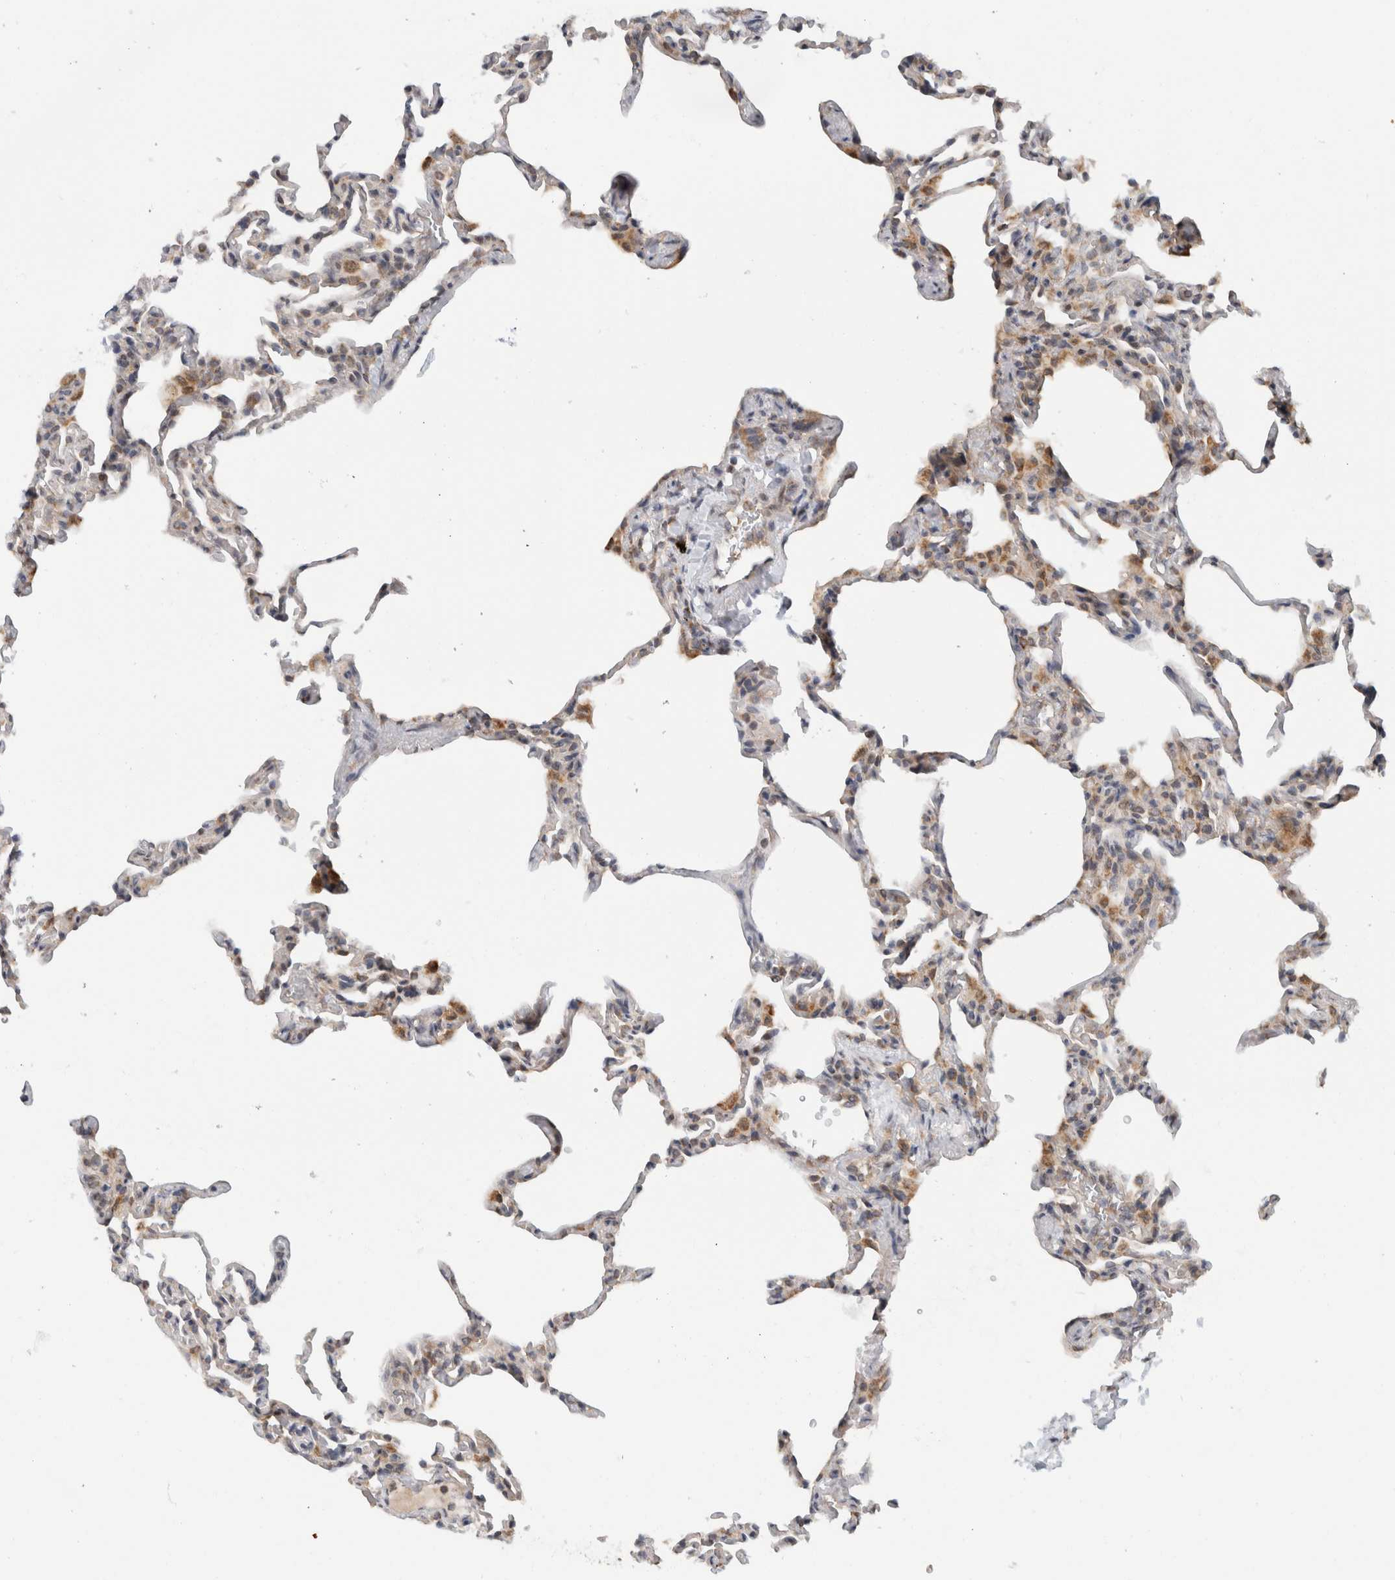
{"staining": {"intensity": "moderate", "quantity": "<25%", "location": "cytoplasmic/membranous"}, "tissue": "lung", "cell_type": "Alveolar cells", "image_type": "normal", "snomed": [{"axis": "morphology", "description": "Normal tissue, NOS"}, {"axis": "topography", "description": "Lung"}], "caption": "Alveolar cells reveal low levels of moderate cytoplasmic/membranous expression in about <25% of cells in normal human lung.", "gene": "CMC2", "patient": {"sex": "male", "age": 20}}